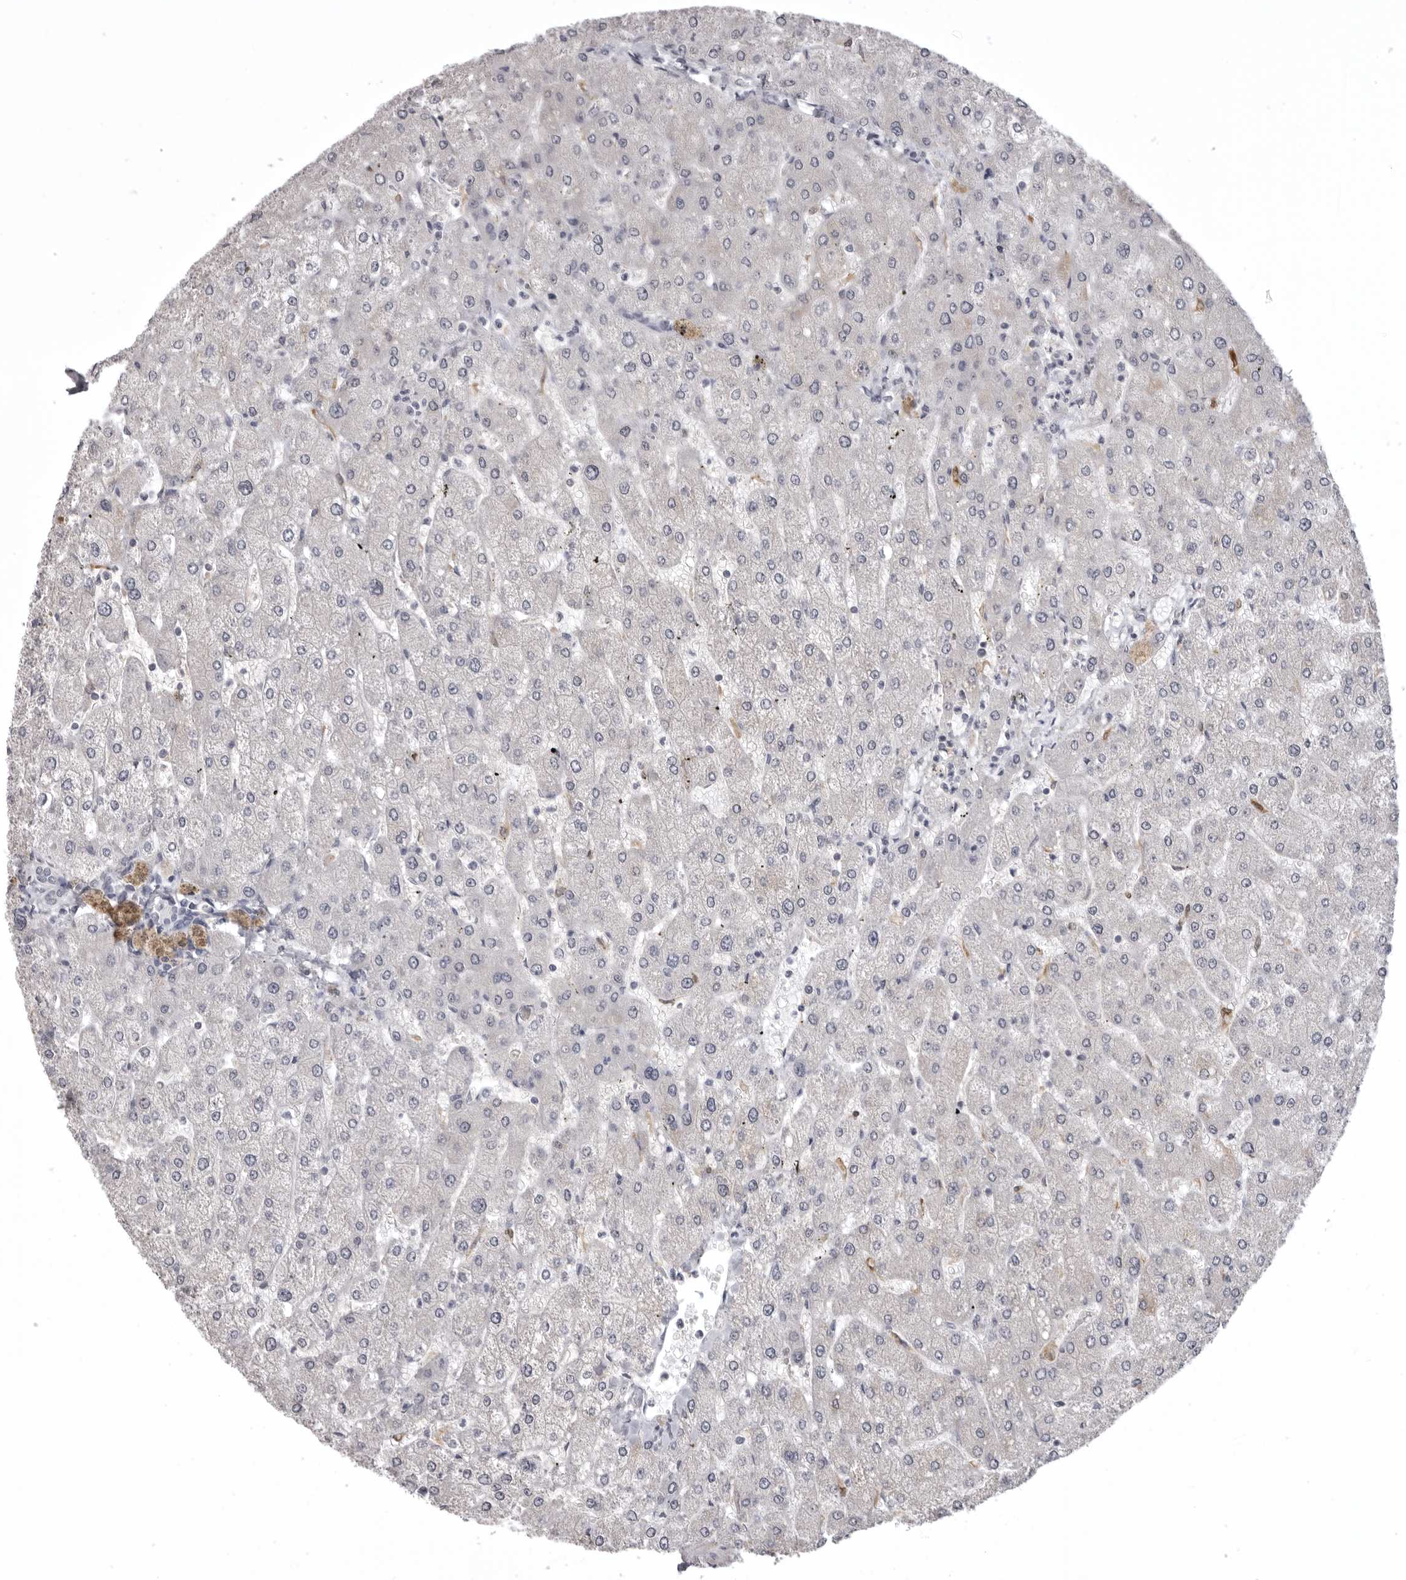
{"staining": {"intensity": "negative", "quantity": "none", "location": "none"}, "tissue": "liver", "cell_type": "Cholangiocytes", "image_type": "normal", "snomed": [{"axis": "morphology", "description": "Normal tissue, NOS"}, {"axis": "topography", "description": "Liver"}], "caption": "Human liver stained for a protein using immunohistochemistry (IHC) shows no staining in cholangiocytes.", "gene": "NCEH1", "patient": {"sex": "male", "age": 55}}